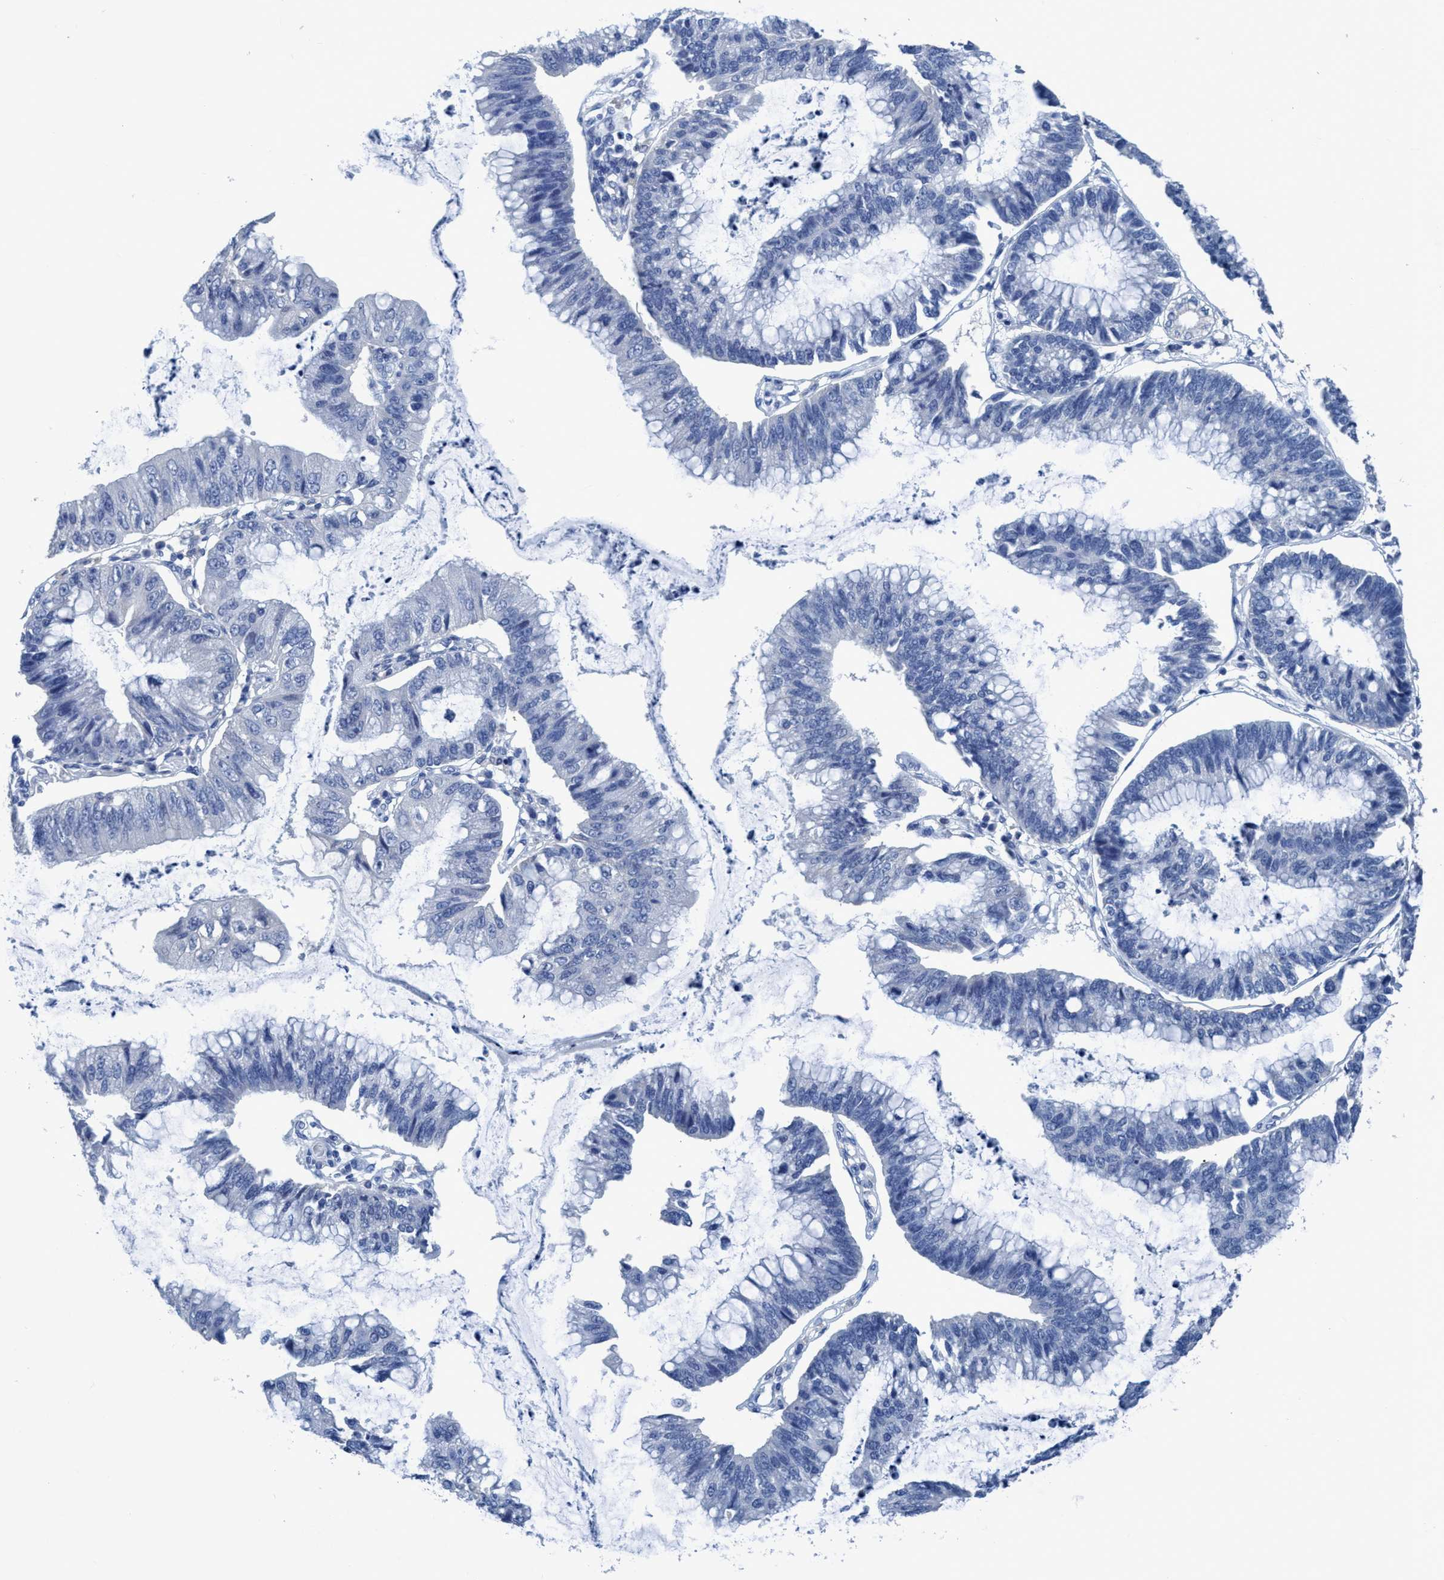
{"staining": {"intensity": "negative", "quantity": "none", "location": "none"}, "tissue": "stomach cancer", "cell_type": "Tumor cells", "image_type": "cancer", "snomed": [{"axis": "morphology", "description": "Adenocarcinoma, NOS"}, {"axis": "topography", "description": "Stomach"}], "caption": "There is no significant staining in tumor cells of stomach adenocarcinoma.", "gene": "DNAI1", "patient": {"sex": "male", "age": 59}}